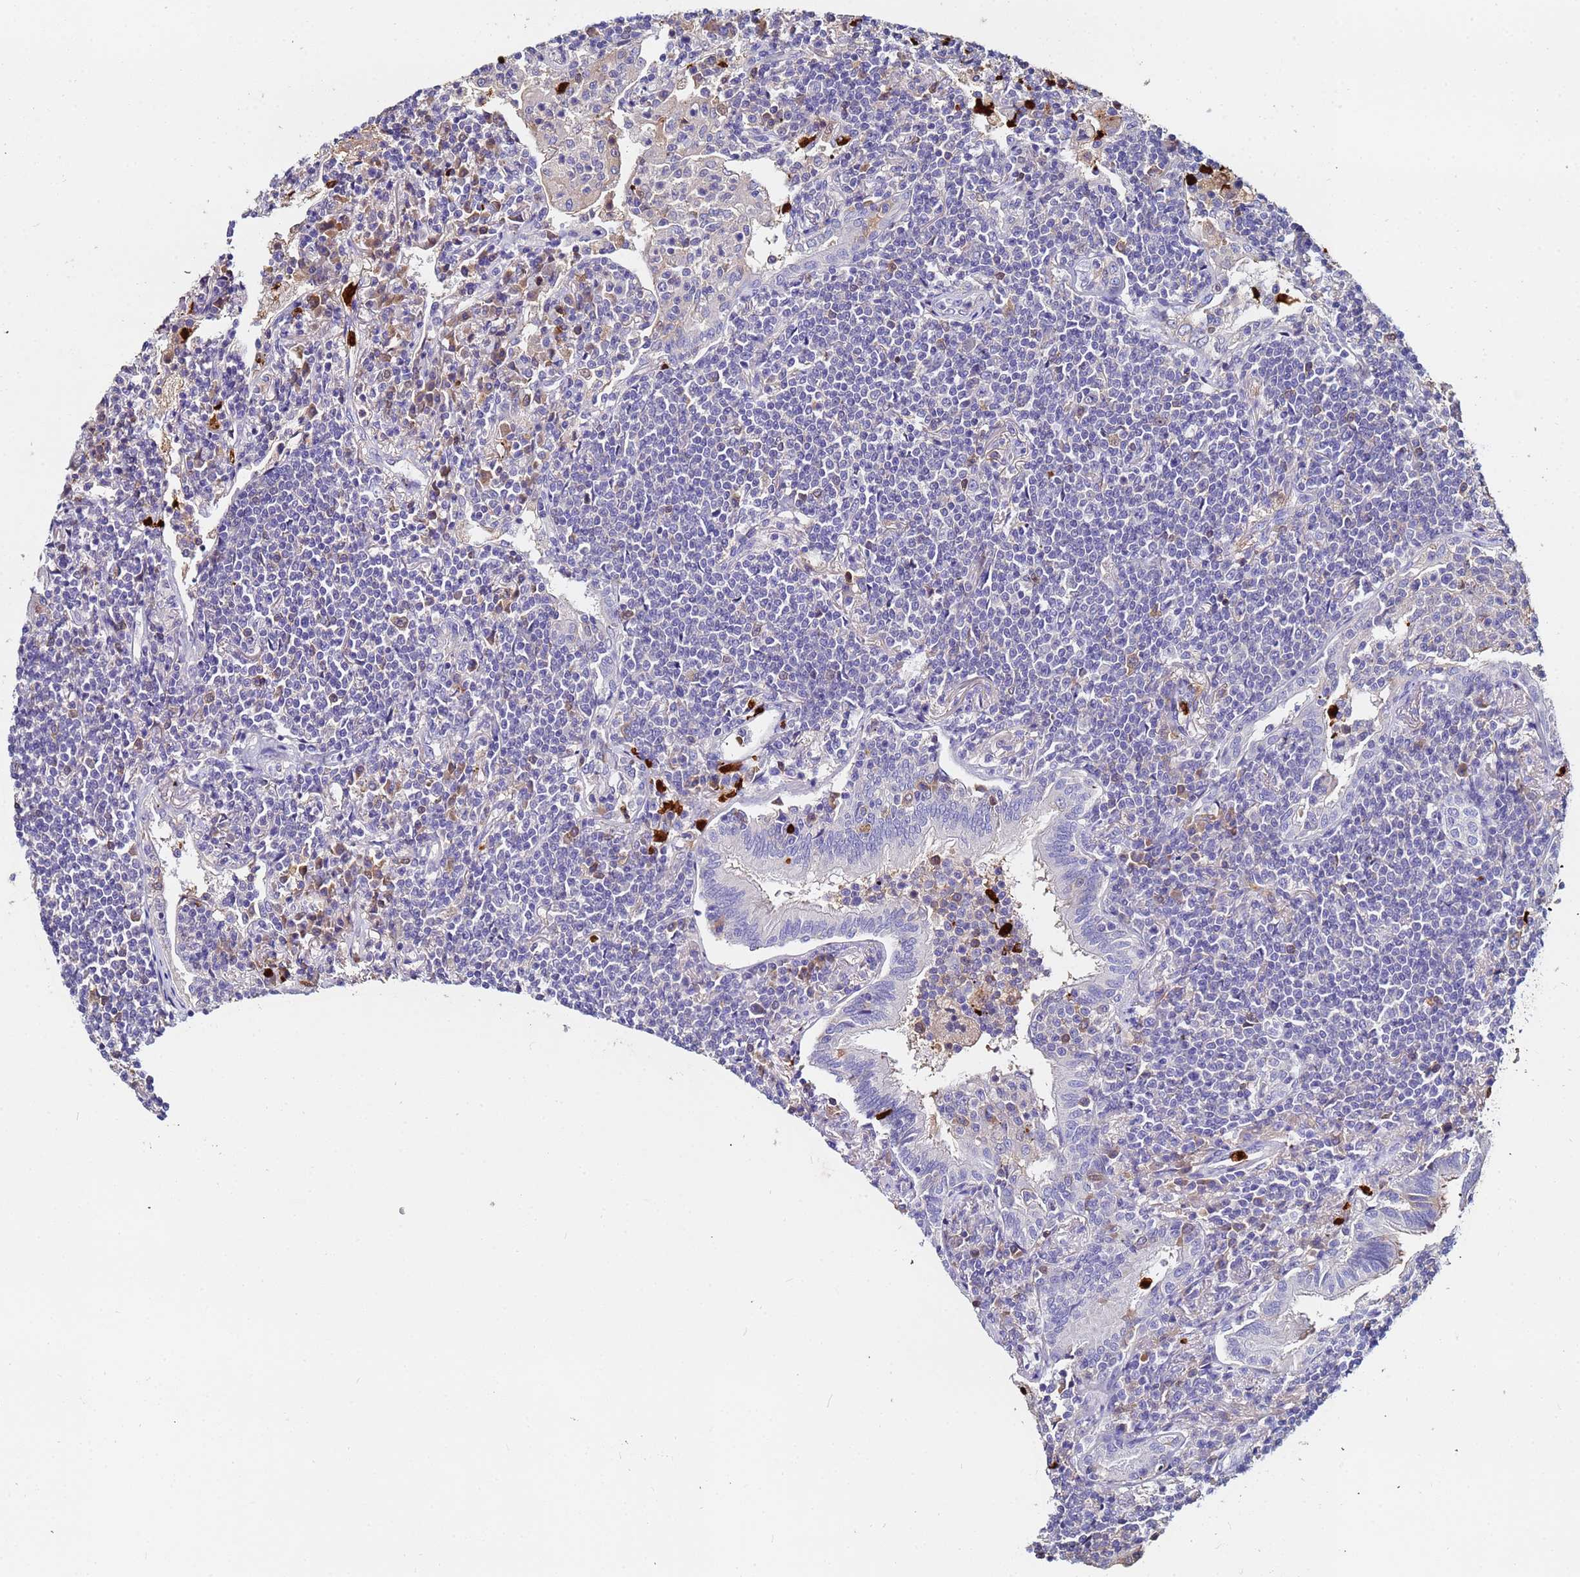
{"staining": {"intensity": "negative", "quantity": "none", "location": "none"}, "tissue": "lymphoma", "cell_type": "Tumor cells", "image_type": "cancer", "snomed": [{"axis": "morphology", "description": "Malignant lymphoma, non-Hodgkin's type, Low grade"}, {"axis": "topography", "description": "Lung"}], "caption": "DAB immunohistochemical staining of low-grade malignant lymphoma, non-Hodgkin's type demonstrates no significant expression in tumor cells. (DAB (3,3'-diaminobenzidine) IHC, high magnification).", "gene": "TUBAL3", "patient": {"sex": "female", "age": 71}}